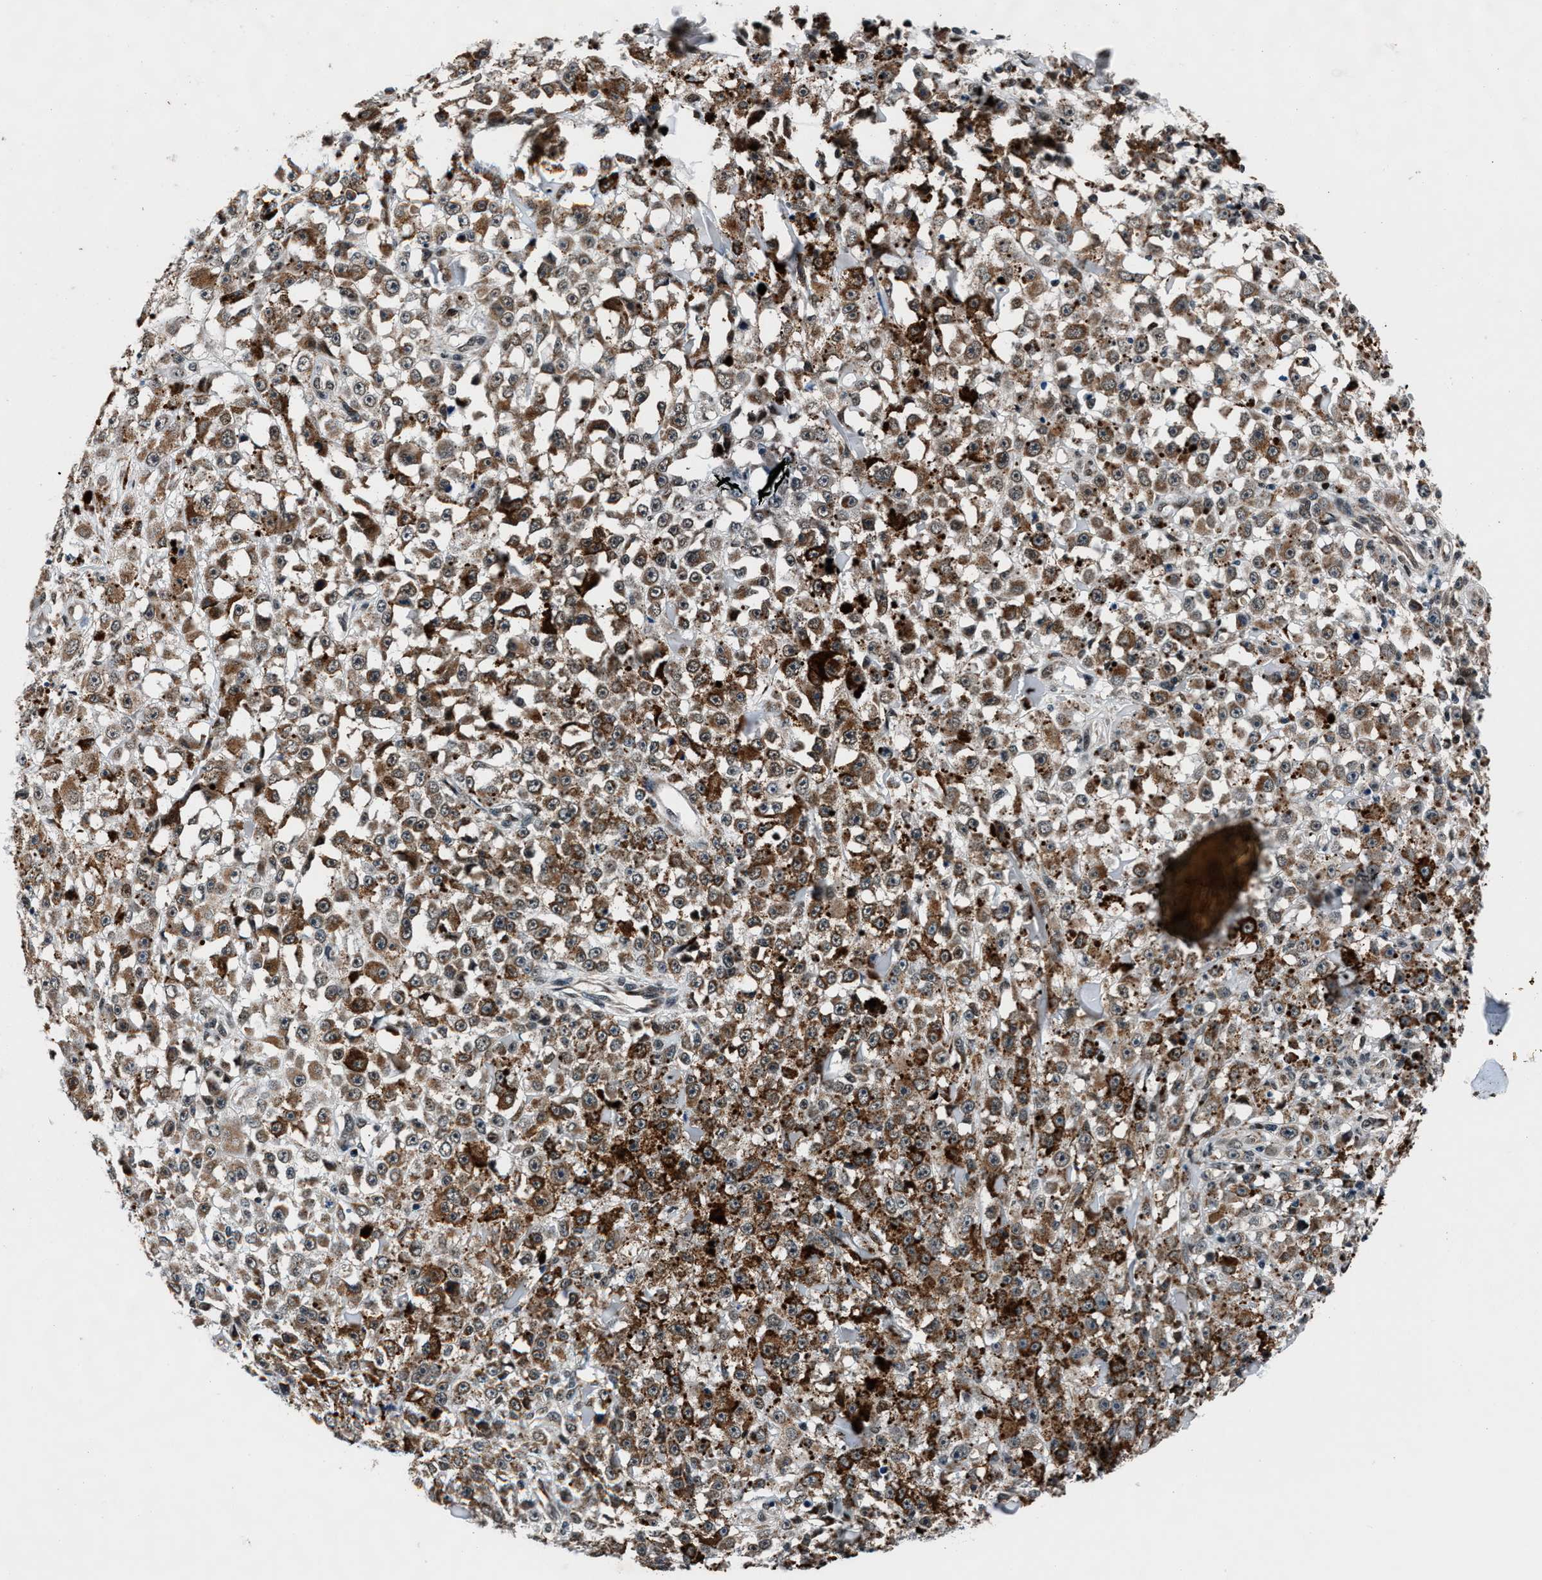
{"staining": {"intensity": "moderate", "quantity": ">75%", "location": "cytoplasmic/membranous"}, "tissue": "melanoma", "cell_type": "Tumor cells", "image_type": "cancer", "snomed": [{"axis": "morphology", "description": "Malignant melanoma, NOS"}, {"axis": "topography", "description": "Skin"}], "caption": "About >75% of tumor cells in malignant melanoma show moderate cytoplasmic/membranous protein staining as visualized by brown immunohistochemical staining.", "gene": "PRRC2B", "patient": {"sex": "female", "age": 82}}